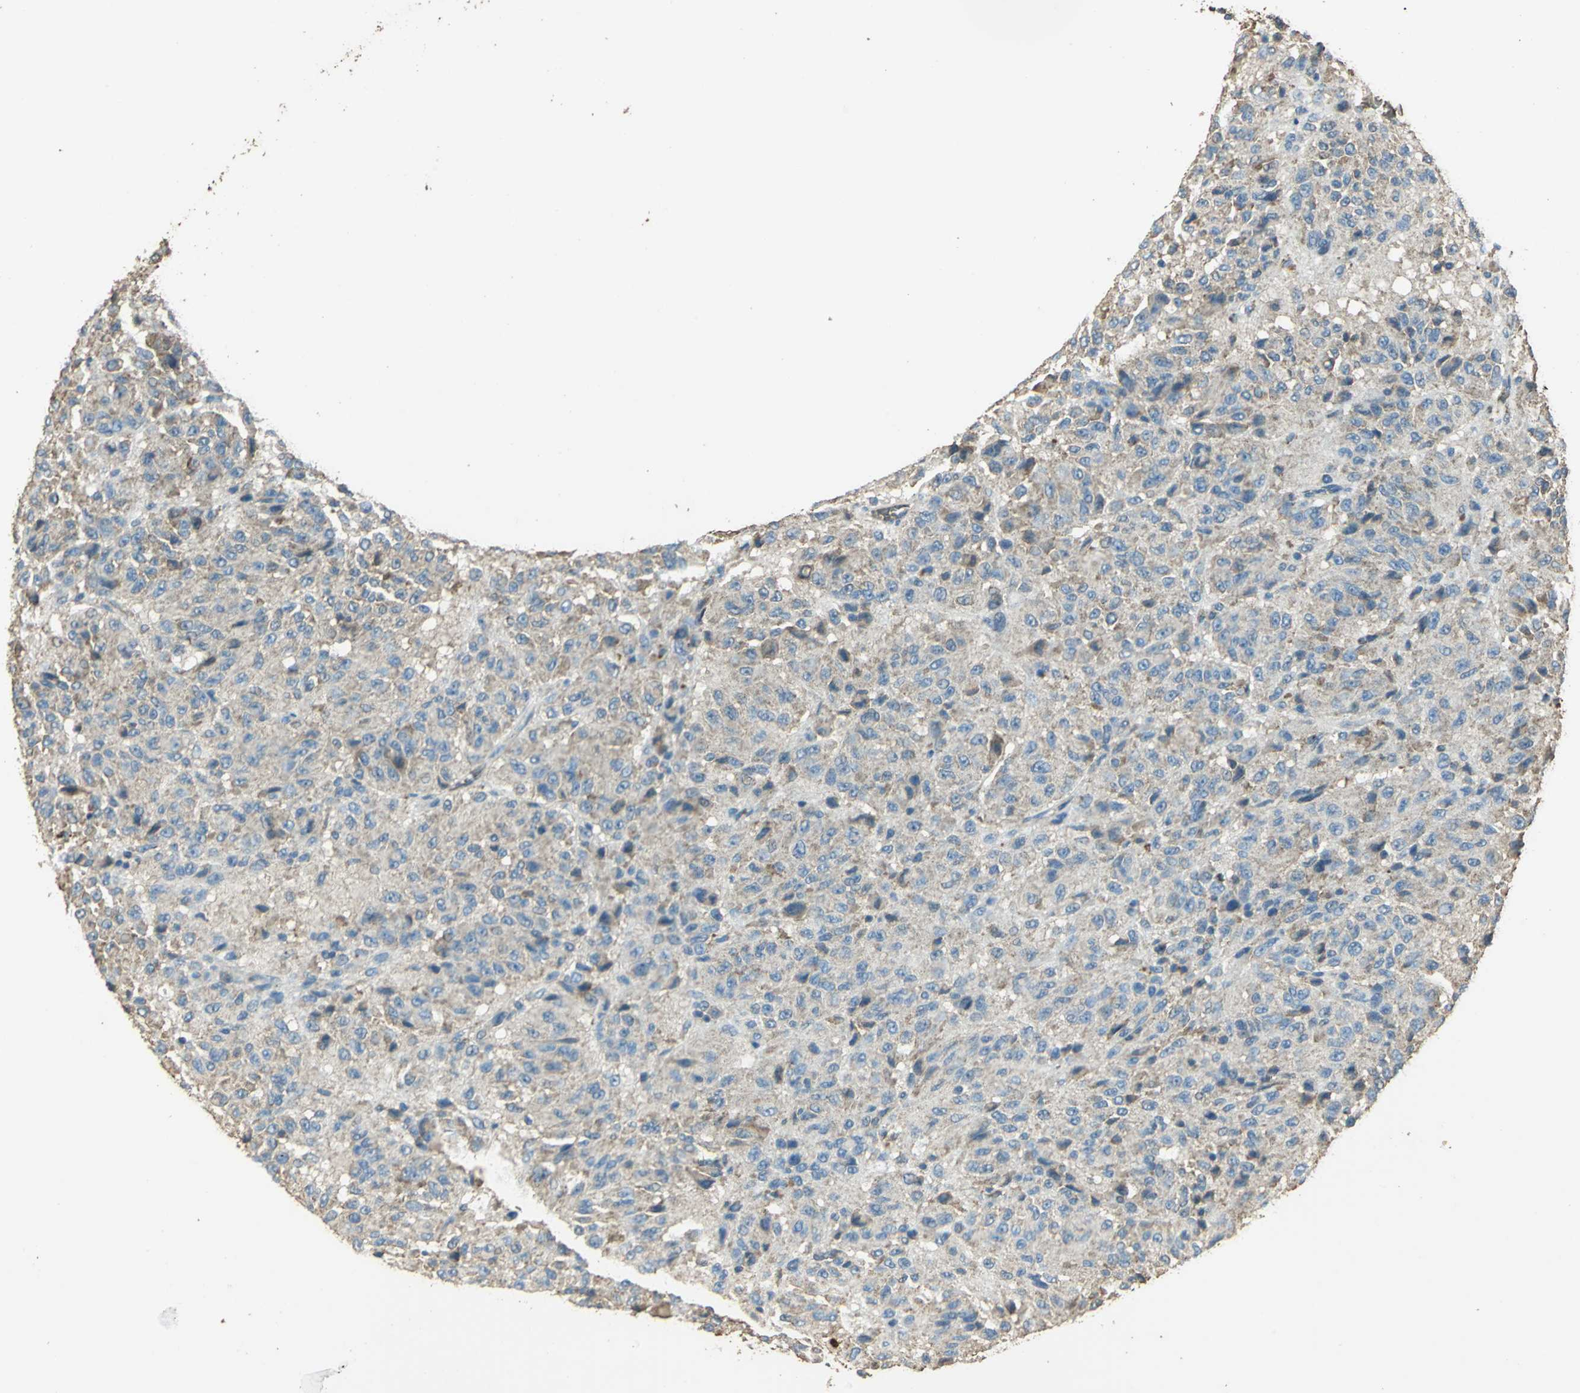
{"staining": {"intensity": "weak", "quantity": "25%-75%", "location": "cytoplasmic/membranous"}, "tissue": "melanoma", "cell_type": "Tumor cells", "image_type": "cancer", "snomed": [{"axis": "morphology", "description": "Malignant melanoma, Metastatic site"}, {"axis": "topography", "description": "Lung"}], "caption": "Protein staining of melanoma tissue reveals weak cytoplasmic/membranous expression in approximately 25%-75% of tumor cells.", "gene": "TRAPPC2", "patient": {"sex": "male", "age": 64}}